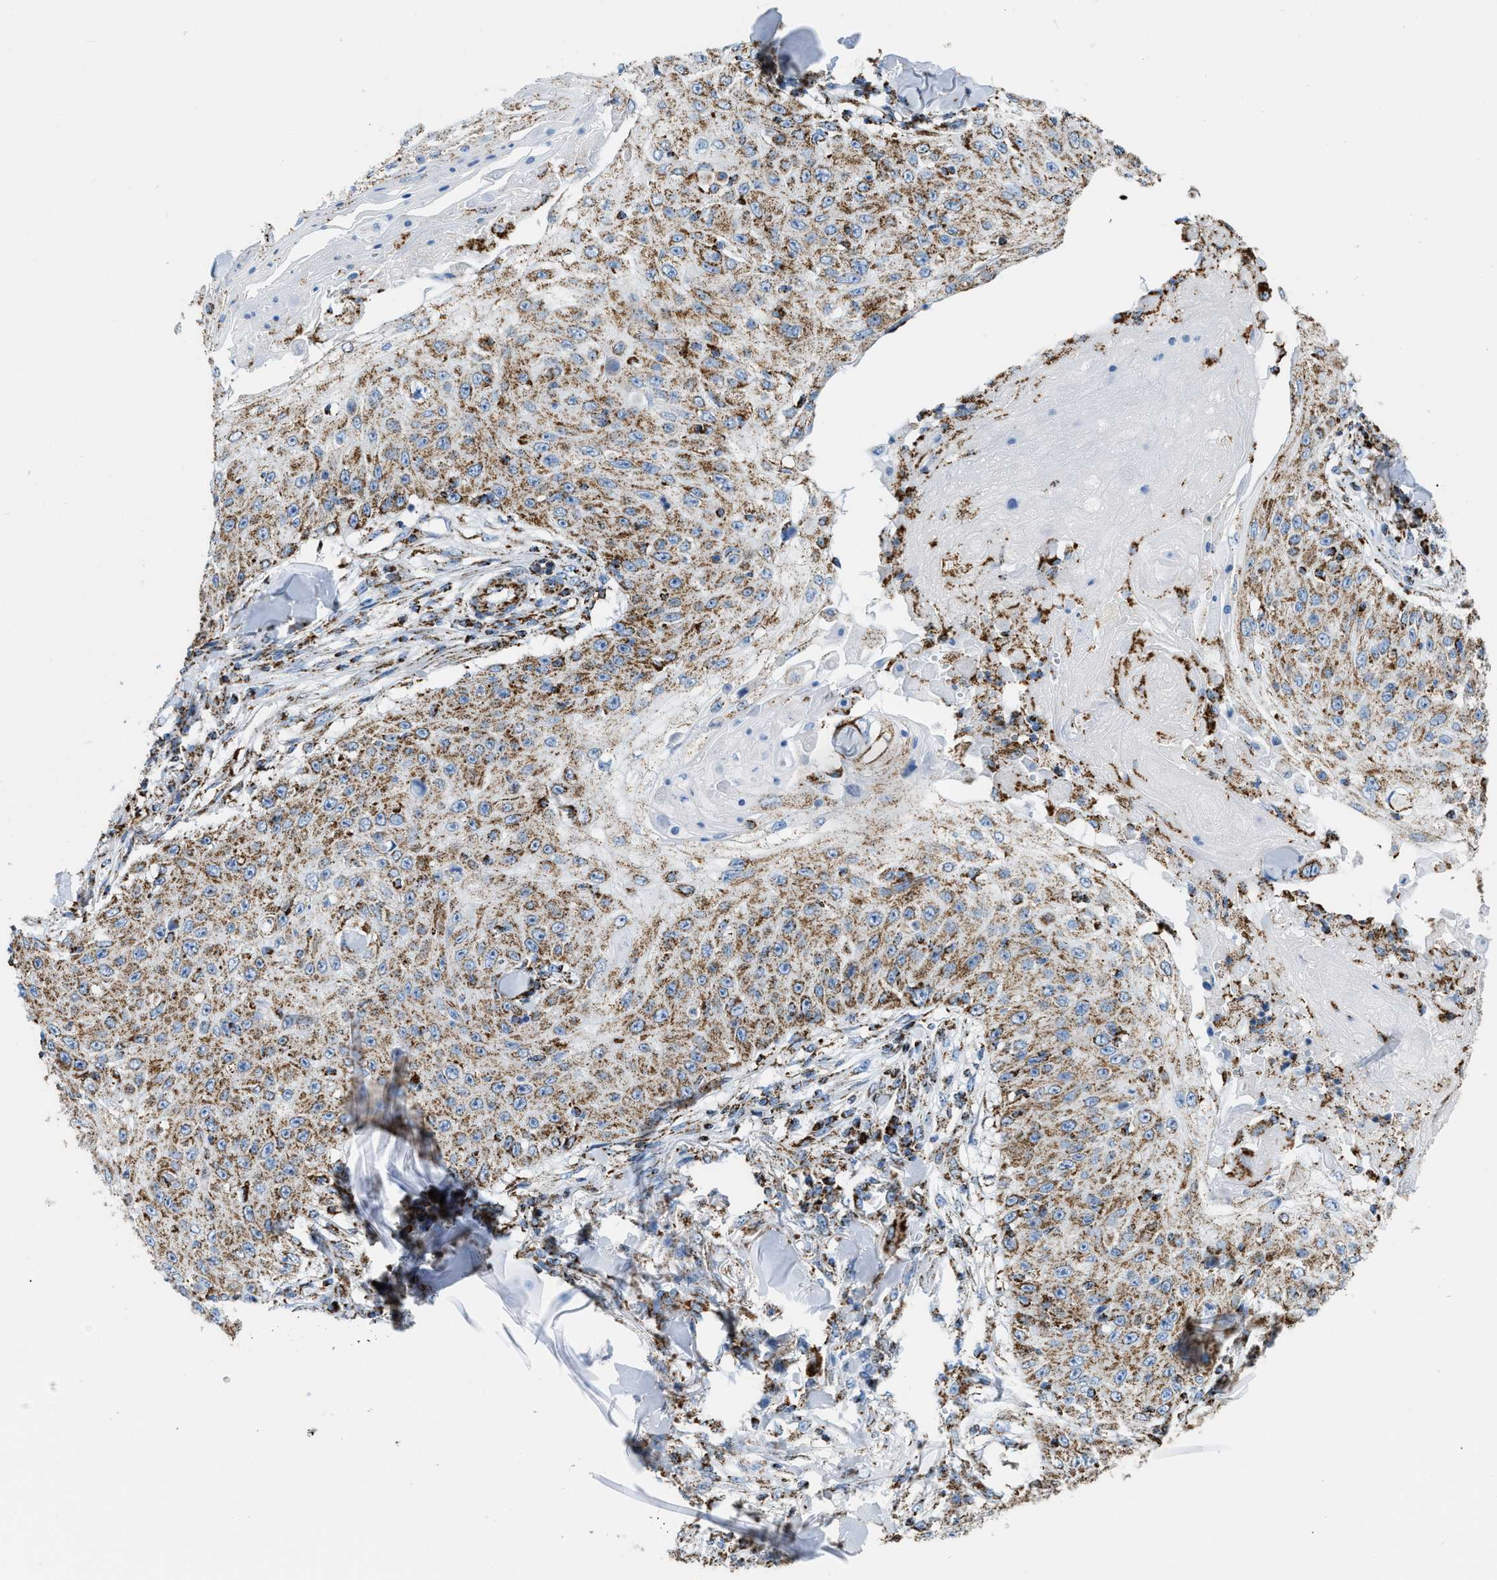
{"staining": {"intensity": "moderate", "quantity": ">75%", "location": "cytoplasmic/membranous"}, "tissue": "skin cancer", "cell_type": "Tumor cells", "image_type": "cancer", "snomed": [{"axis": "morphology", "description": "Squamous cell carcinoma, NOS"}, {"axis": "topography", "description": "Skin"}], "caption": "Protein expression analysis of human squamous cell carcinoma (skin) reveals moderate cytoplasmic/membranous positivity in about >75% of tumor cells. The staining was performed using DAB, with brown indicating positive protein expression. Nuclei are stained blue with hematoxylin.", "gene": "ETFB", "patient": {"sex": "male", "age": 86}}